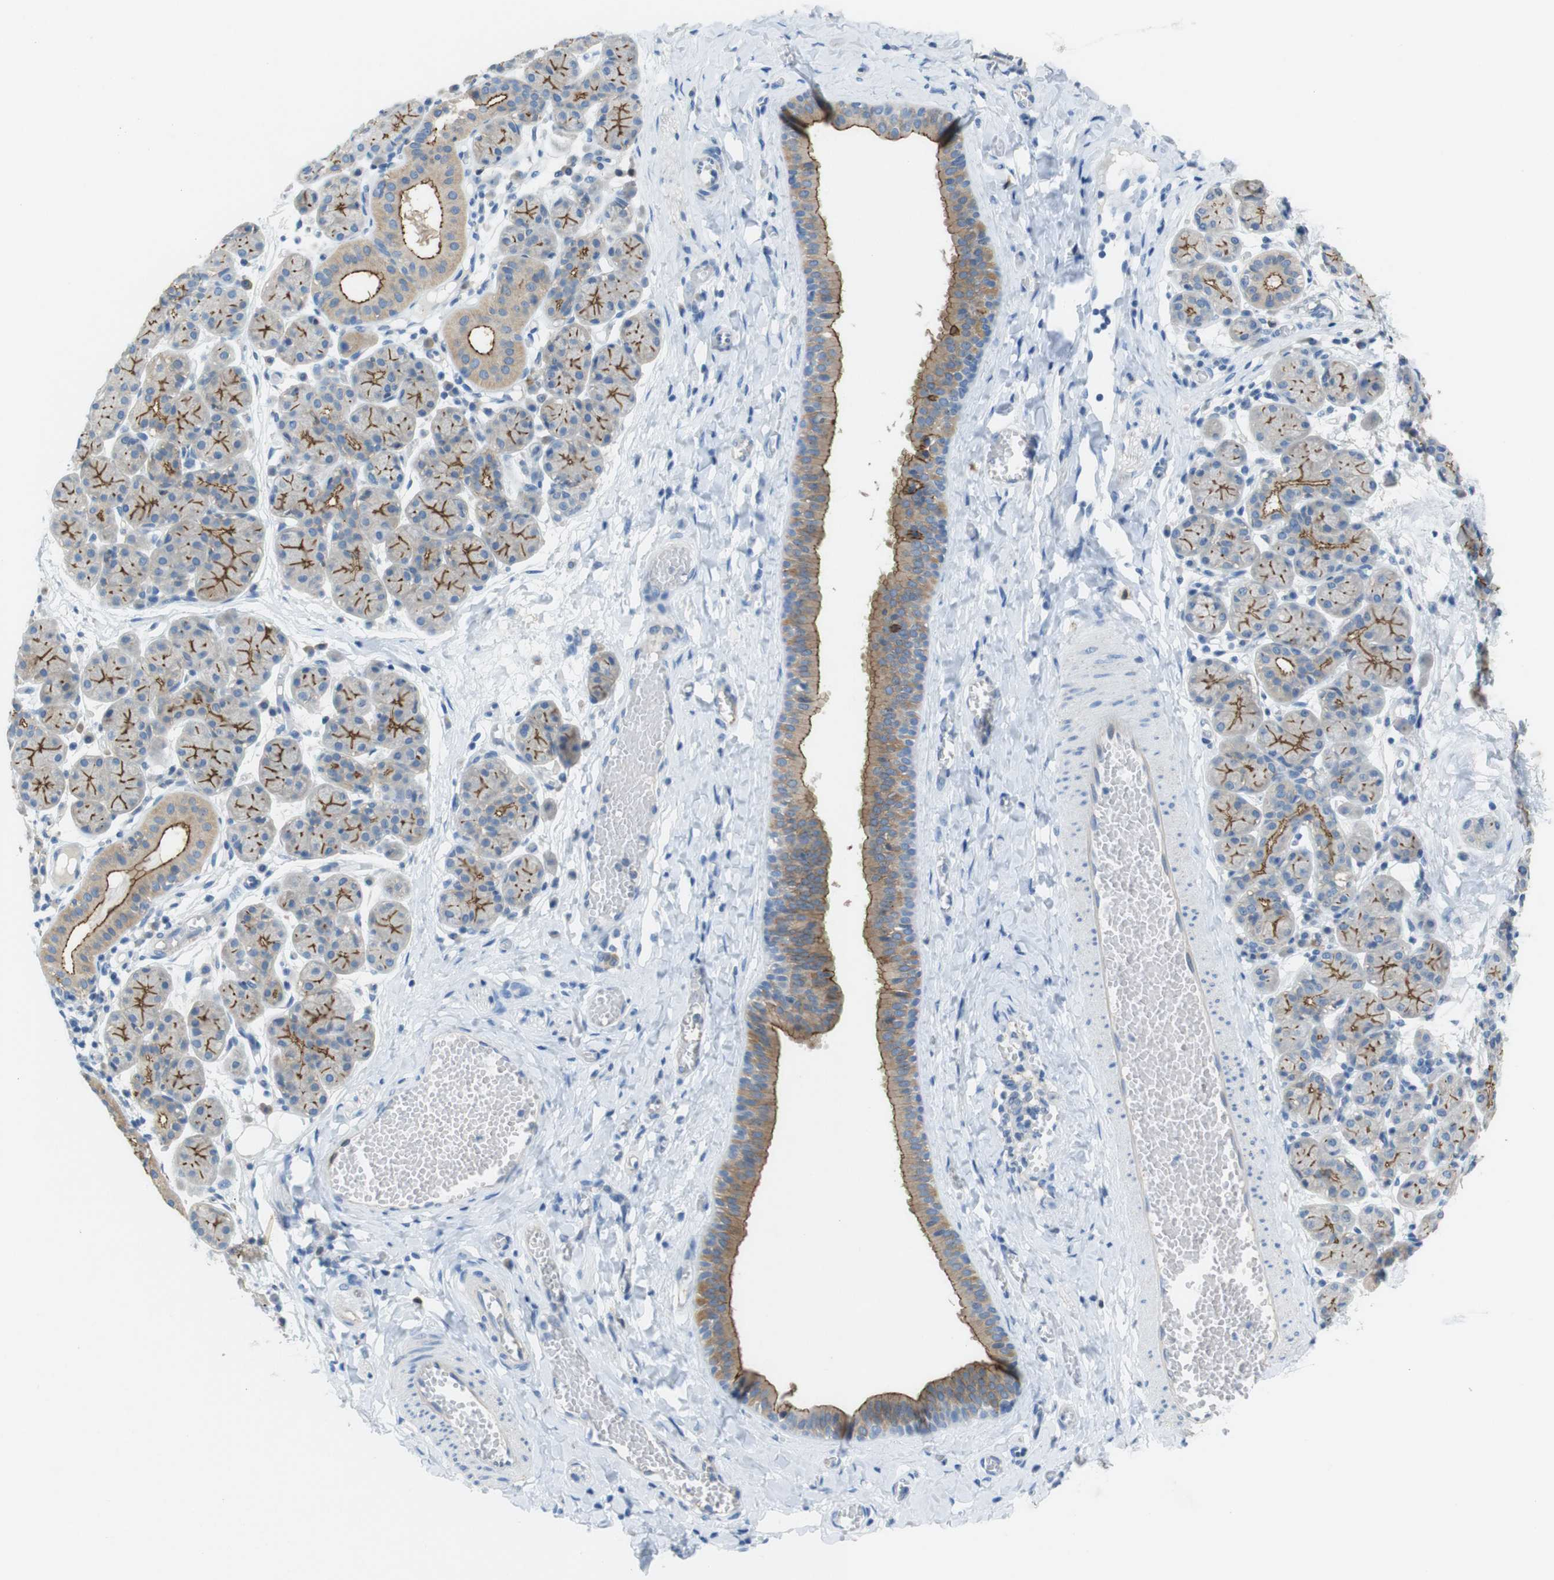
{"staining": {"intensity": "moderate", "quantity": ">75%", "location": "cytoplasmic/membranous"}, "tissue": "salivary gland", "cell_type": "Glandular cells", "image_type": "normal", "snomed": [{"axis": "morphology", "description": "Normal tissue, NOS"}, {"axis": "morphology", "description": "Inflammation, NOS"}, {"axis": "topography", "description": "Lymph node"}, {"axis": "topography", "description": "Salivary gland"}], "caption": "Salivary gland stained for a protein (brown) shows moderate cytoplasmic/membranous positive positivity in about >75% of glandular cells.", "gene": "TJP3", "patient": {"sex": "male", "age": 3}}